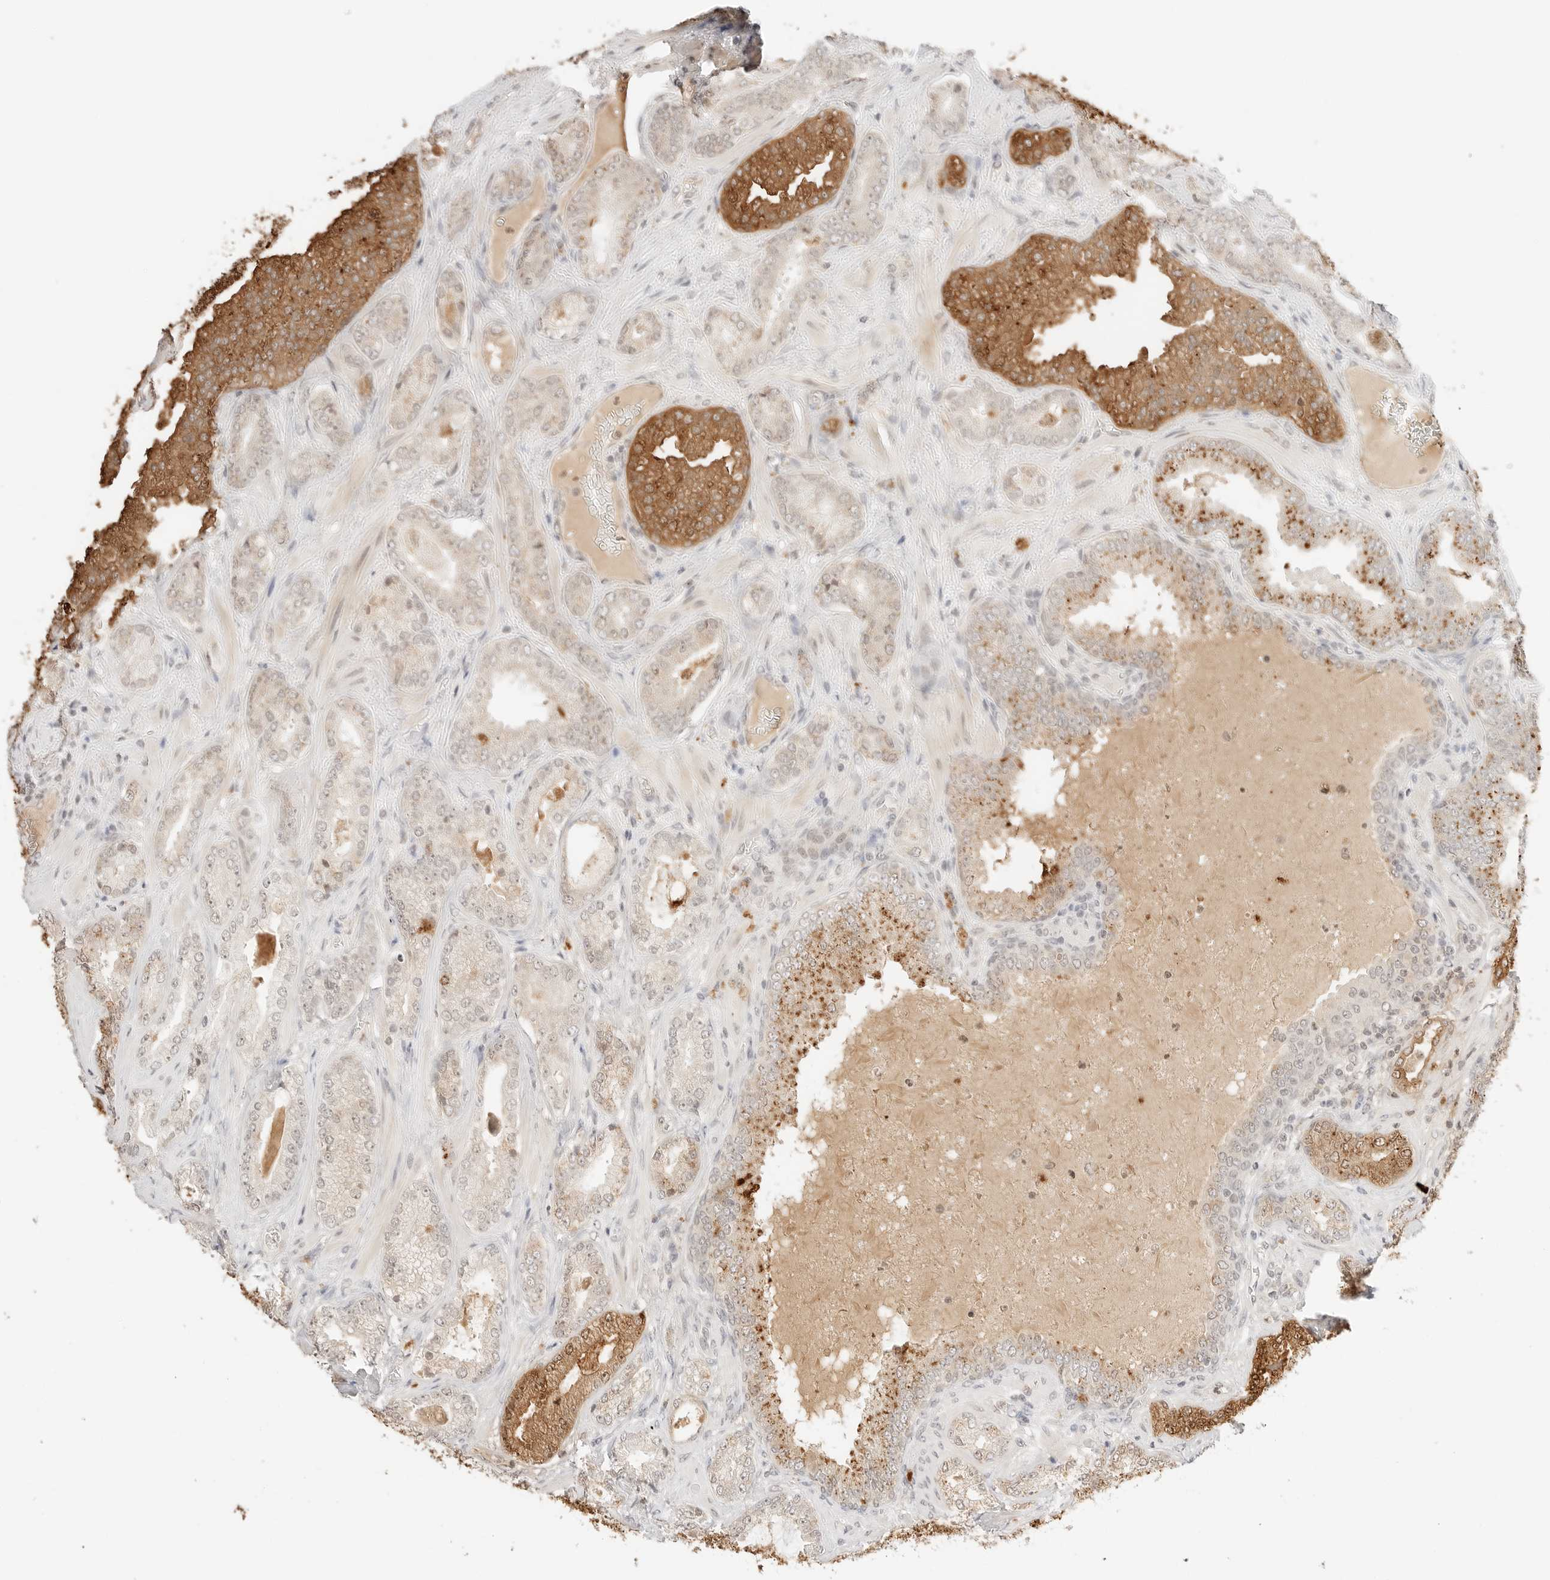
{"staining": {"intensity": "strong", "quantity": ">75%", "location": "cytoplasmic/membranous"}, "tissue": "prostate cancer", "cell_type": "Tumor cells", "image_type": "cancer", "snomed": [{"axis": "morphology", "description": "Adenocarcinoma, High grade"}, {"axis": "topography", "description": "Prostate"}], "caption": "This photomicrograph exhibits IHC staining of human high-grade adenocarcinoma (prostate), with high strong cytoplasmic/membranous staining in about >75% of tumor cells.", "gene": "RPS6KL1", "patient": {"sex": "male", "age": 58}}